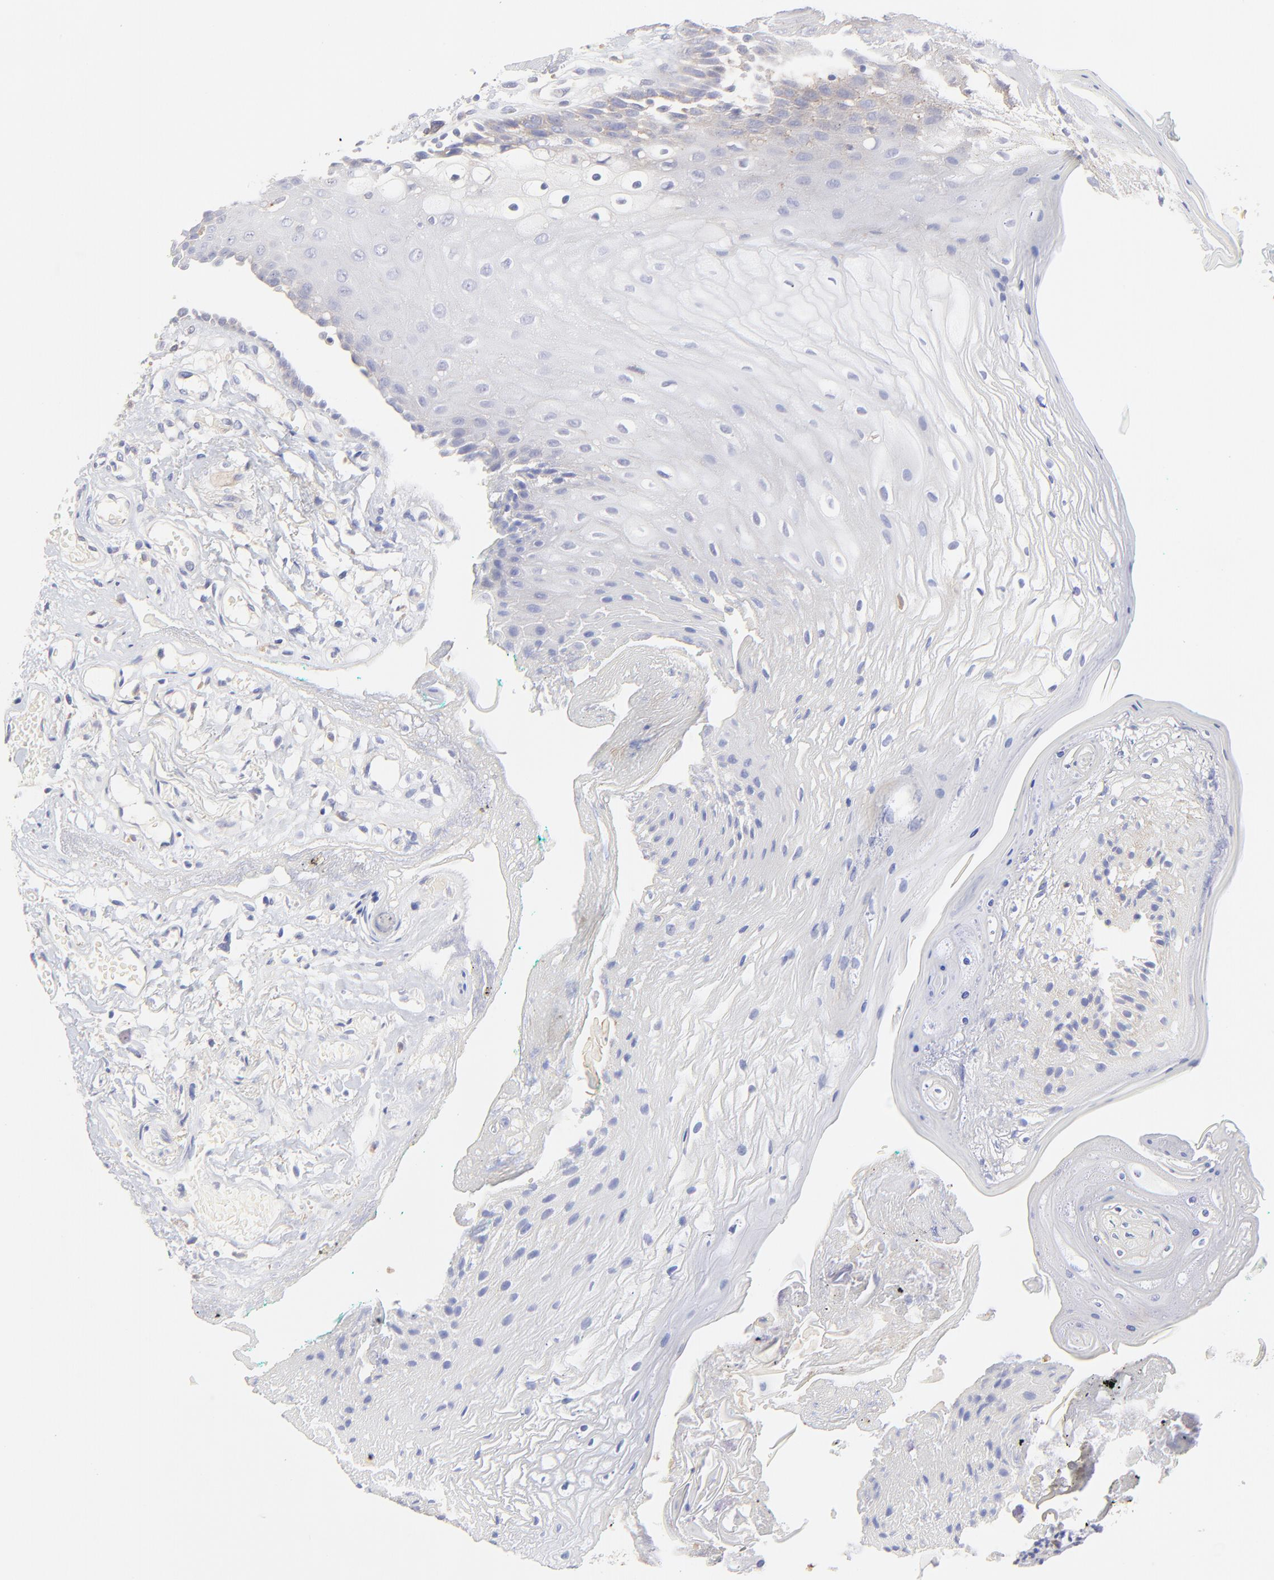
{"staining": {"intensity": "weak", "quantity": "<25%", "location": "cytoplasmic/membranous"}, "tissue": "oral mucosa", "cell_type": "Squamous epithelial cells", "image_type": "normal", "snomed": [{"axis": "morphology", "description": "Normal tissue, NOS"}, {"axis": "morphology", "description": "Squamous cell carcinoma, NOS"}, {"axis": "topography", "description": "Skeletal muscle"}, {"axis": "topography", "description": "Oral tissue"}, {"axis": "topography", "description": "Head-Neck"}], "caption": "Micrograph shows no protein positivity in squamous epithelial cells of benign oral mucosa. (DAB IHC, high magnification).", "gene": "LHFPL1", "patient": {"sex": "female", "age": 84}}